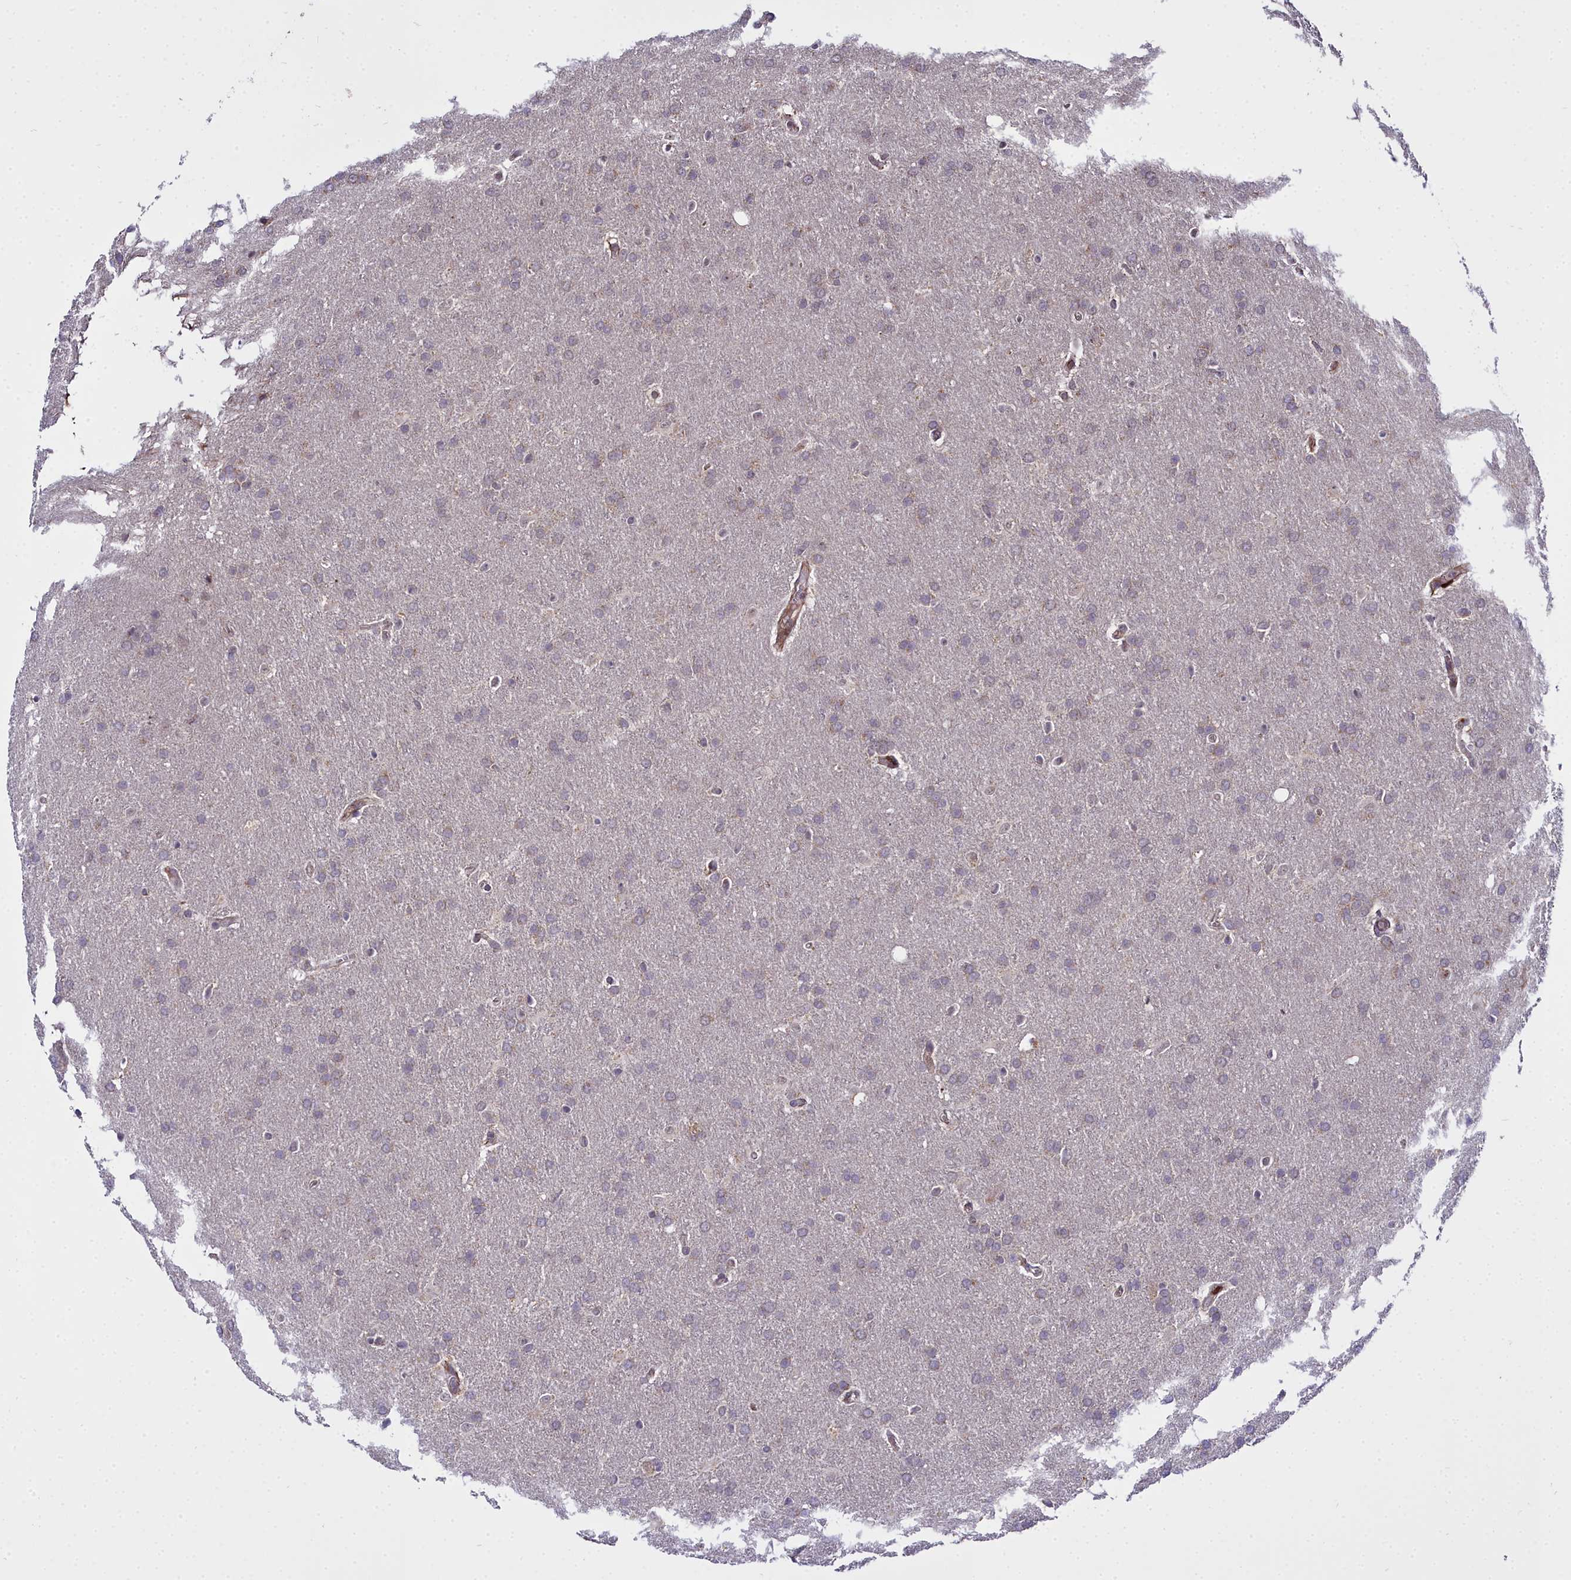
{"staining": {"intensity": "negative", "quantity": "none", "location": "none"}, "tissue": "glioma", "cell_type": "Tumor cells", "image_type": "cancer", "snomed": [{"axis": "morphology", "description": "Glioma, malignant, Low grade"}, {"axis": "topography", "description": "Brain"}], "caption": "There is no significant expression in tumor cells of malignant glioma (low-grade).", "gene": "MRPS11", "patient": {"sex": "female", "age": 32}}